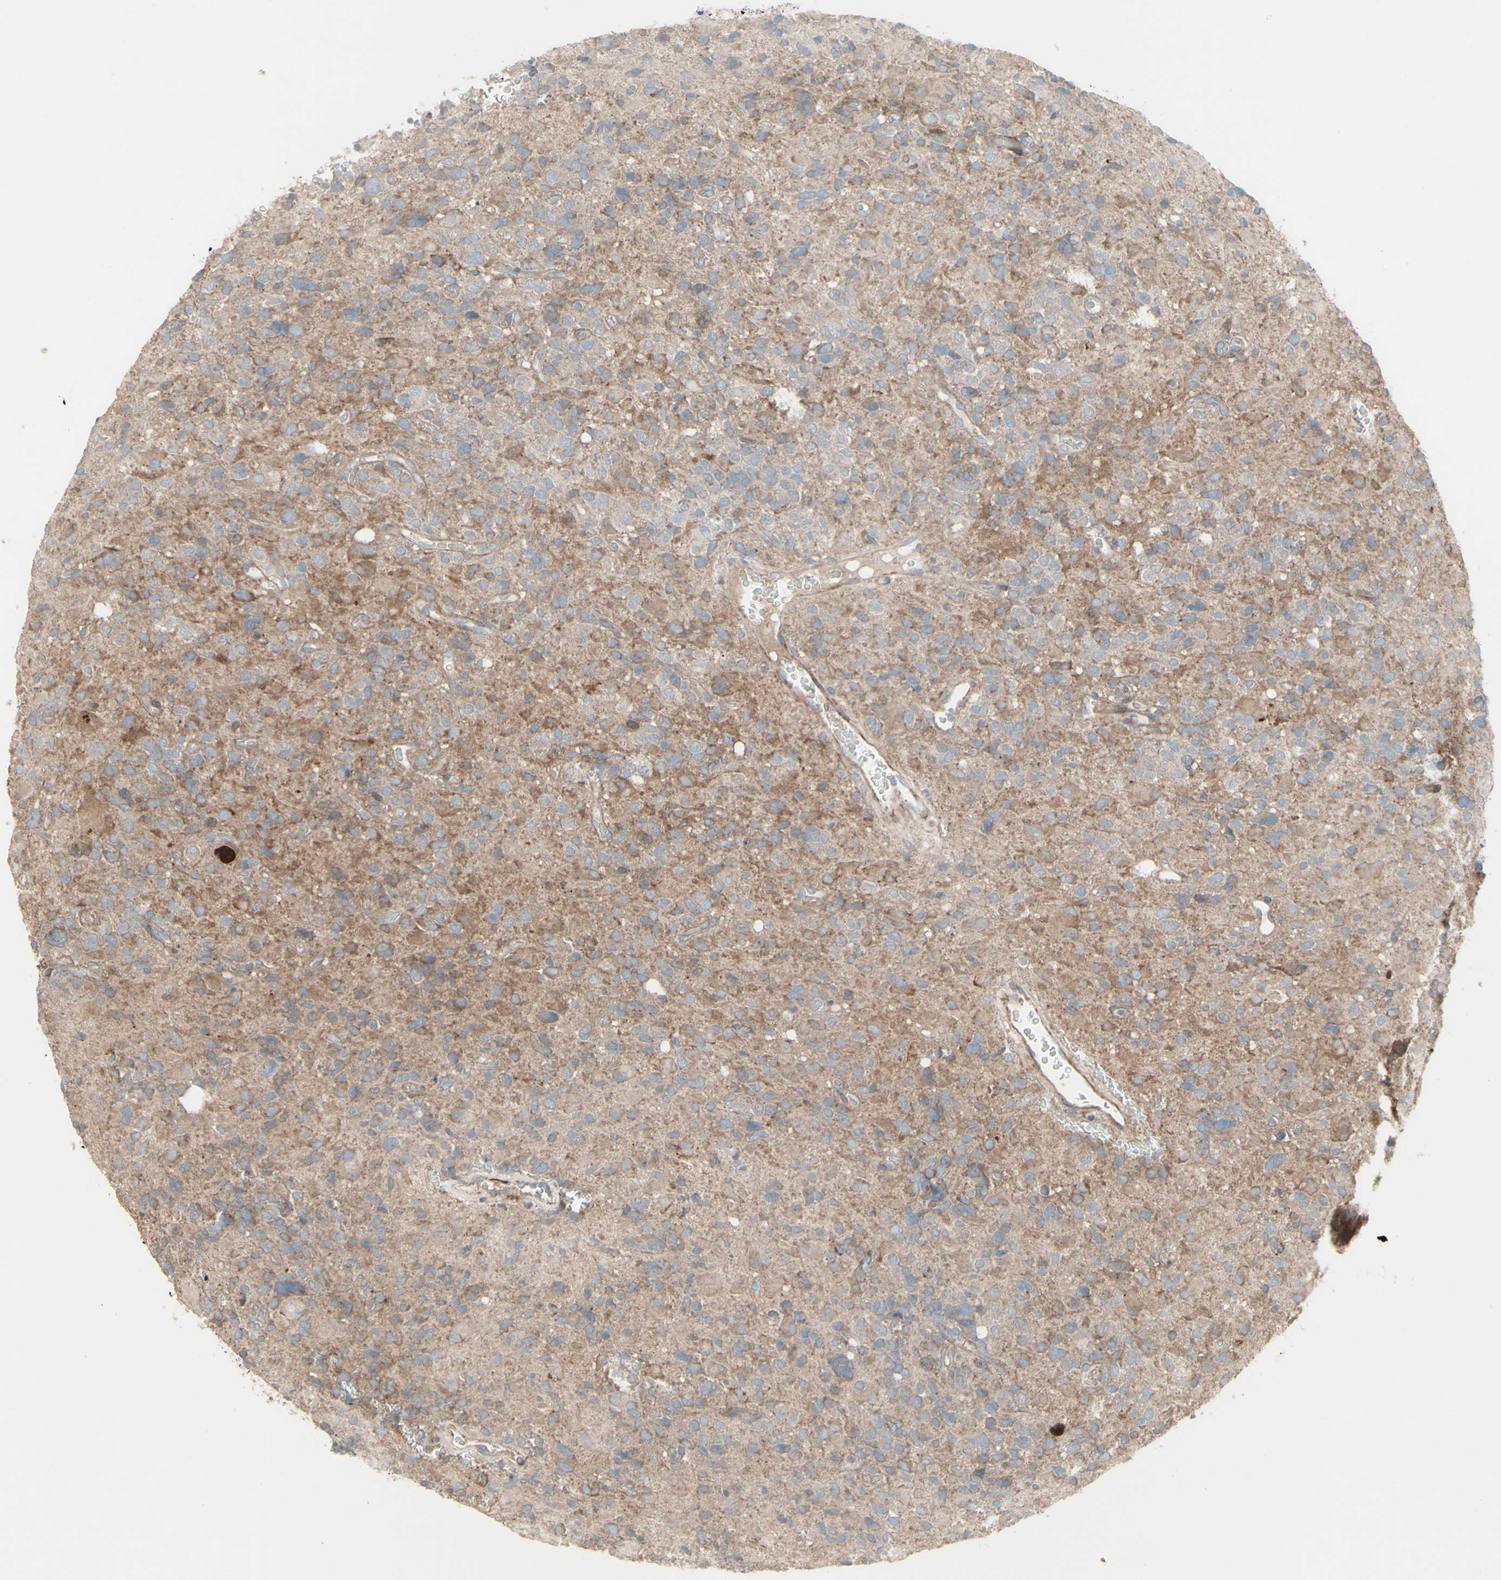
{"staining": {"intensity": "moderate", "quantity": "25%-75%", "location": "cytoplasmic/membranous"}, "tissue": "glioma", "cell_type": "Tumor cells", "image_type": "cancer", "snomed": [{"axis": "morphology", "description": "Glioma, malignant, High grade"}, {"axis": "topography", "description": "Brain"}], "caption": "IHC histopathology image of neoplastic tissue: human malignant high-grade glioma stained using IHC demonstrates medium levels of moderate protein expression localized specifically in the cytoplasmic/membranous of tumor cells, appearing as a cytoplasmic/membranous brown color.", "gene": "GMNN", "patient": {"sex": "male", "age": 48}}